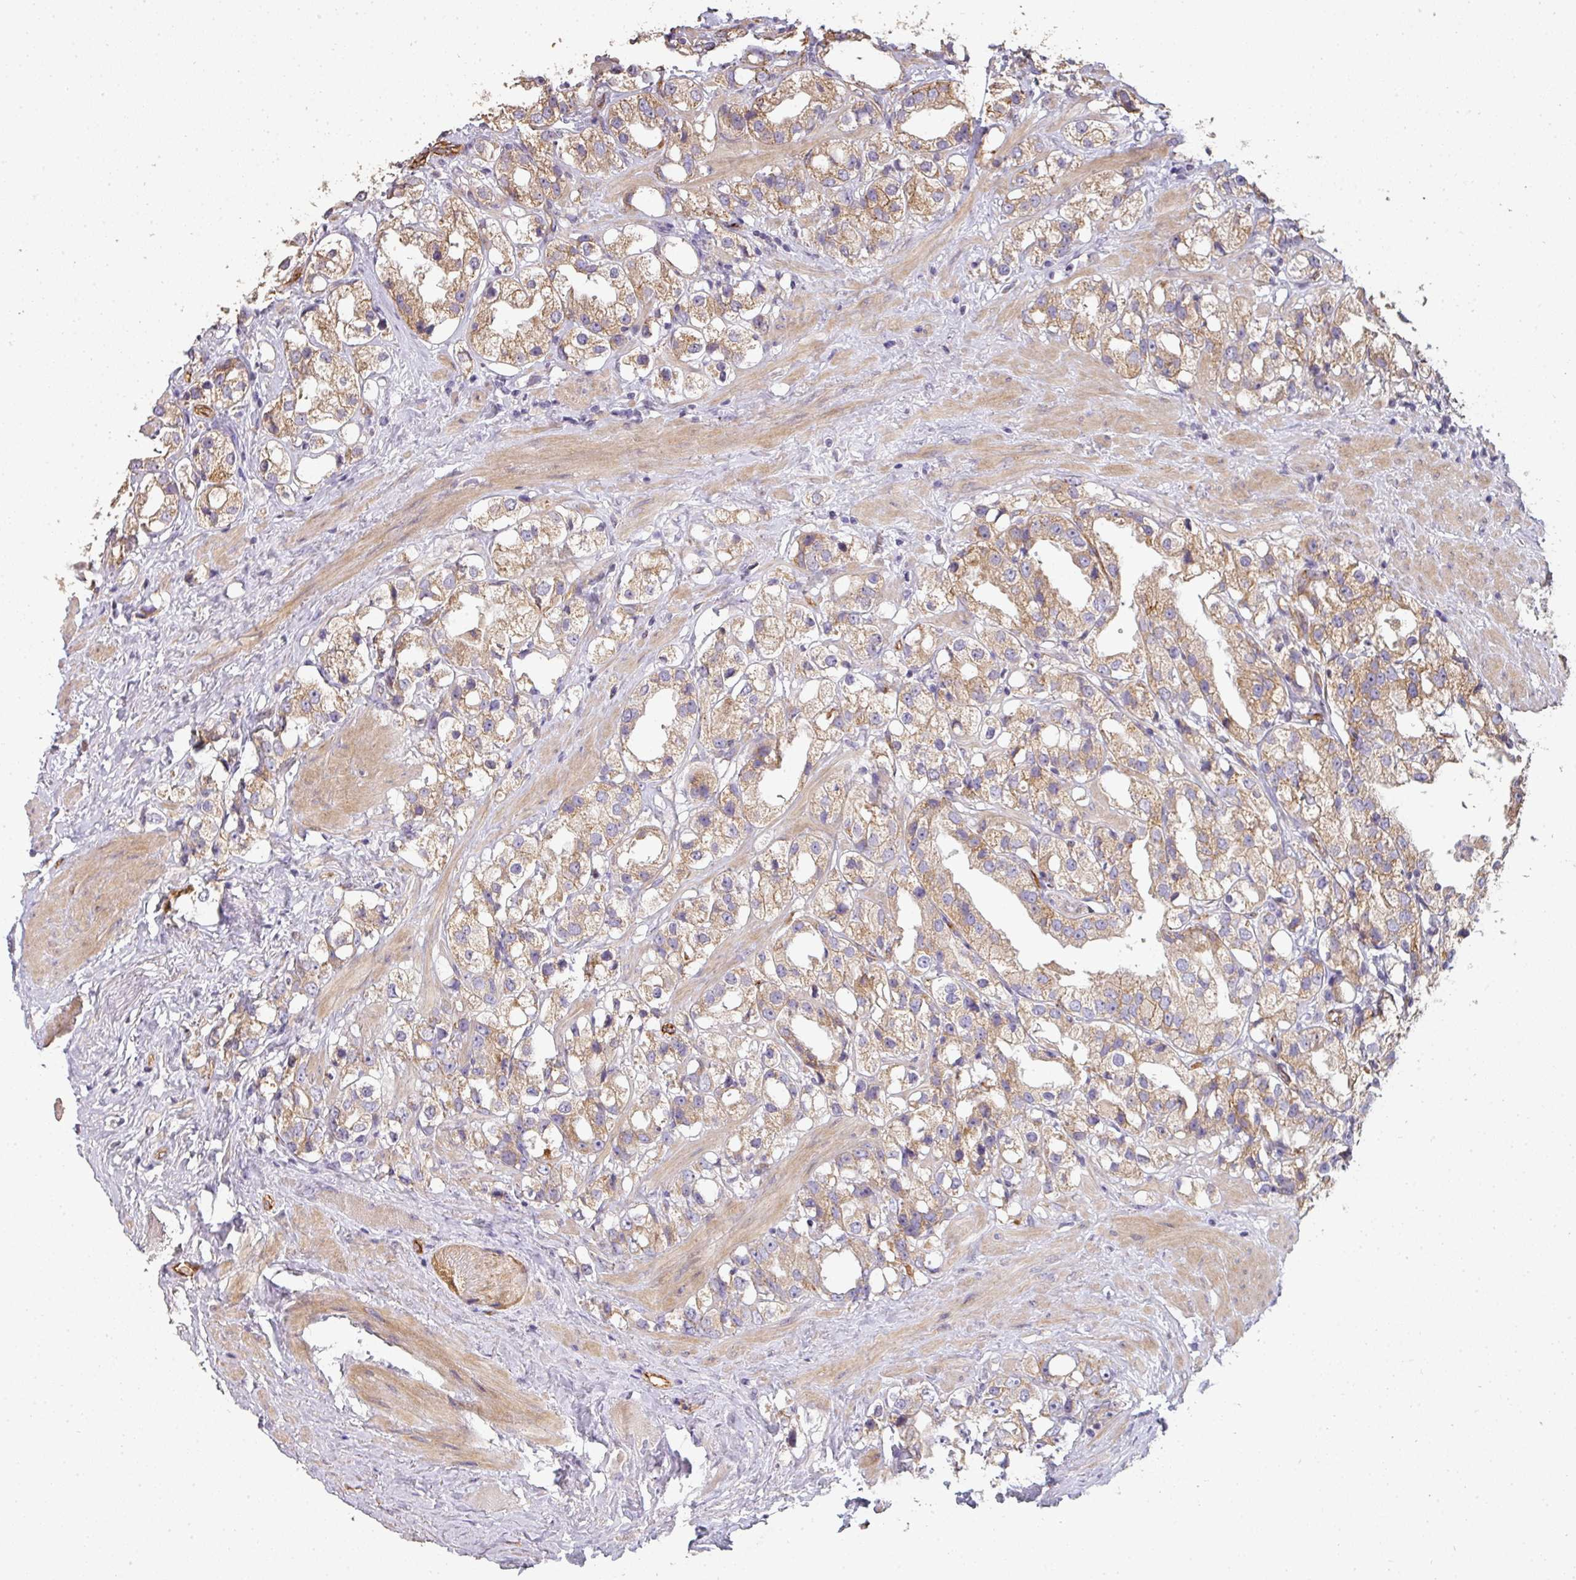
{"staining": {"intensity": "weak", "quantity": "25%-75%", "location": "cytoplasmic/membranous"}, "tissue": "prostate cancer", "cell_type": "Tumor cells", "image_type": "cancer", "snomed": [{"axis": "morphology", "description": "Adenocarcinoma, NOS"}, {"axis": "topography", "description": "Prostate"}], "caption": "This histopathology image shows immunohistochemistry (IHC) staining of prostate cancer, with low weak cytoplasmic/membranous expression in about 25%-75% of tumor cells.", "gene": "PCDH1", "patient": {"sex": "male", "age": 79}}